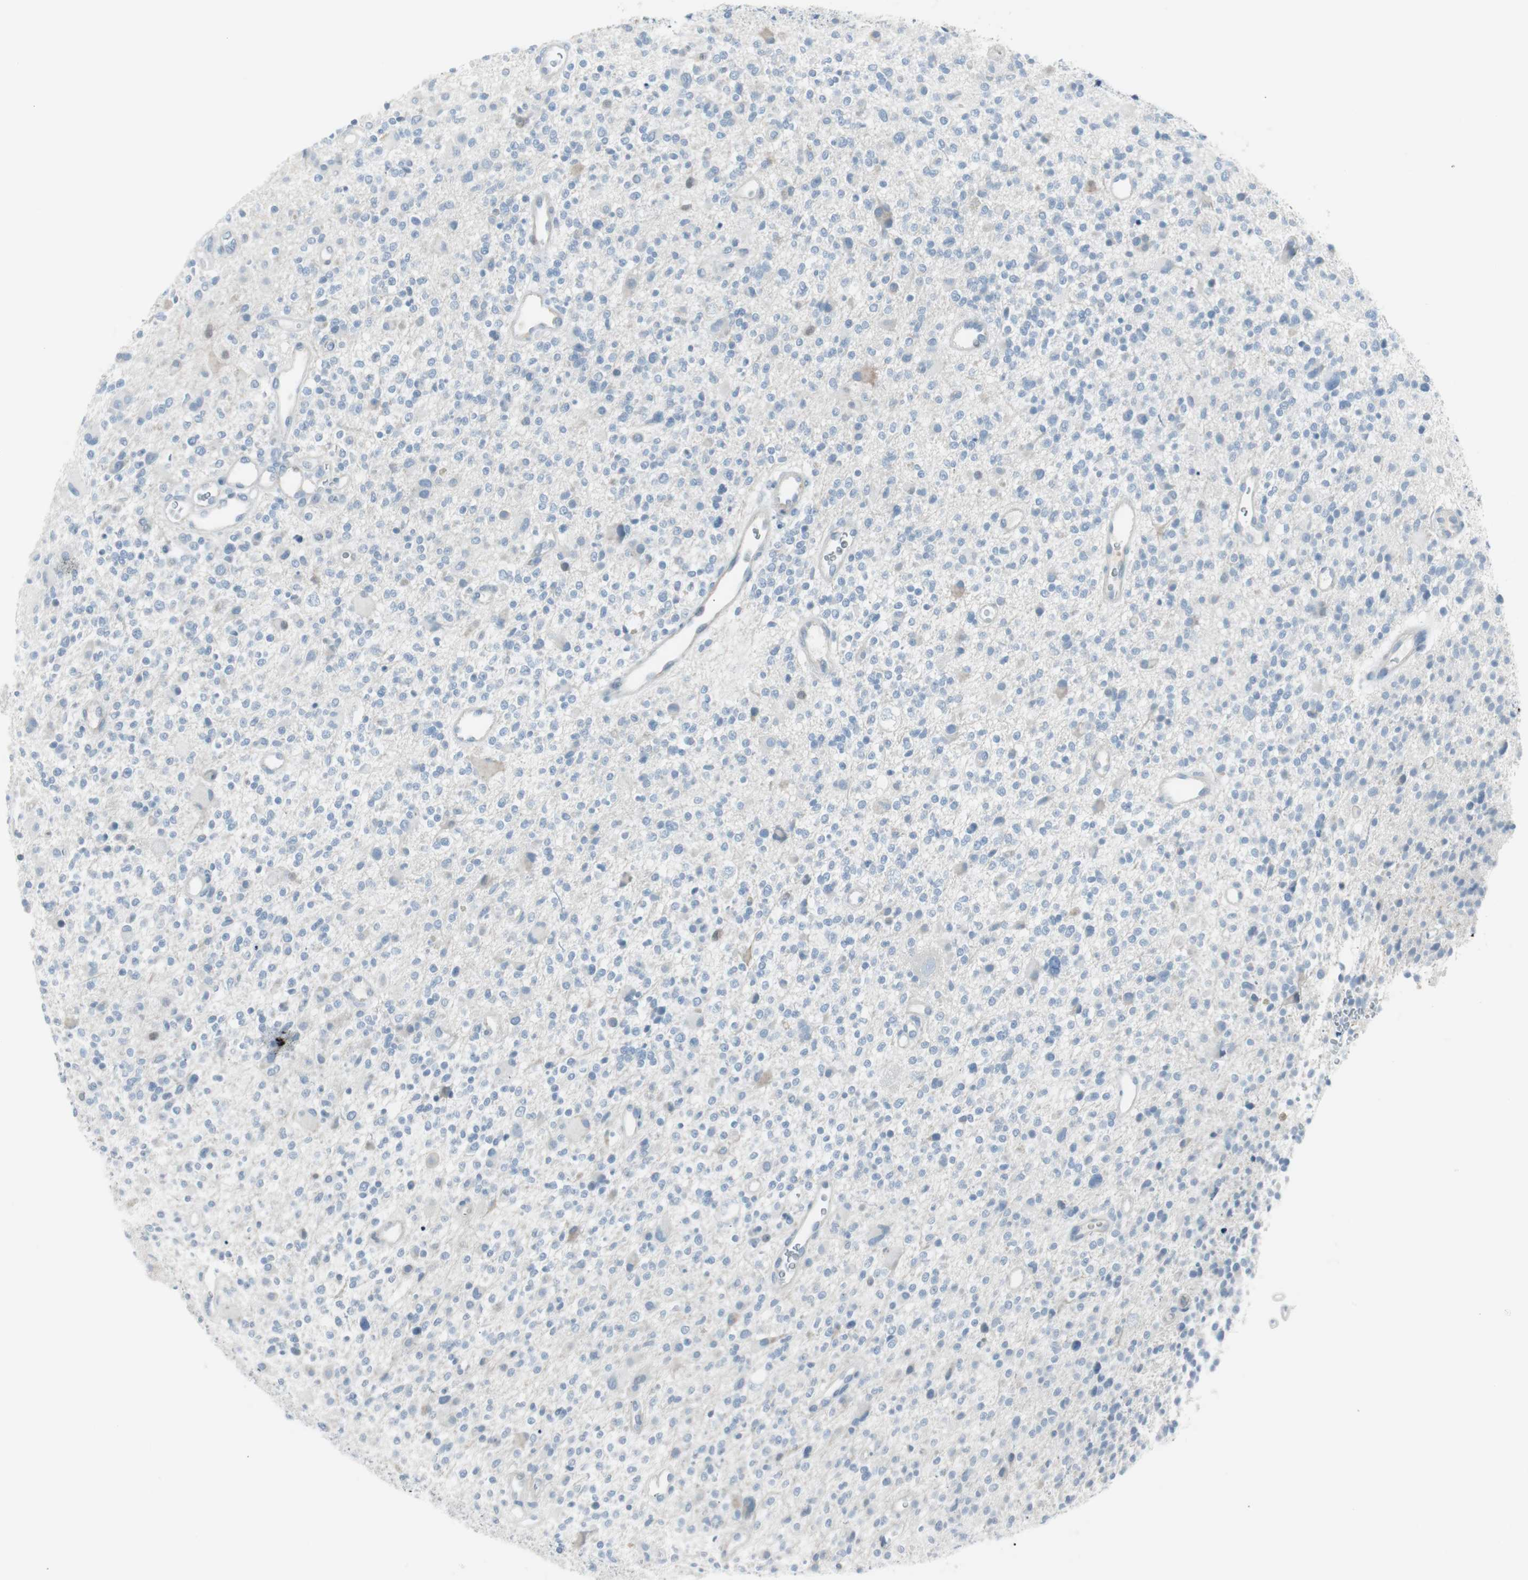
{"staining": {"intensity": "negative", "quantity": "none", "location": "none"}, "tissue": "glioma", "cell_type": "Tumor cells", "image_type": "cancer", "snomed": [{"axis": "morphology", "description": "Glioma, malignant, High grade"}, {"axis": "topography", "description": "Brain"}], "caption": "Glioma was stained to show a protein in brown. There is no significant positivity in tumor cells. The staining is performed using DAB (3,3'-diaminobenzidine) brown chromogen with nuclei counter-stained in using hematoxylin.", "gene": "AGR2", "patient": {"sex": "male", "age": 48}}